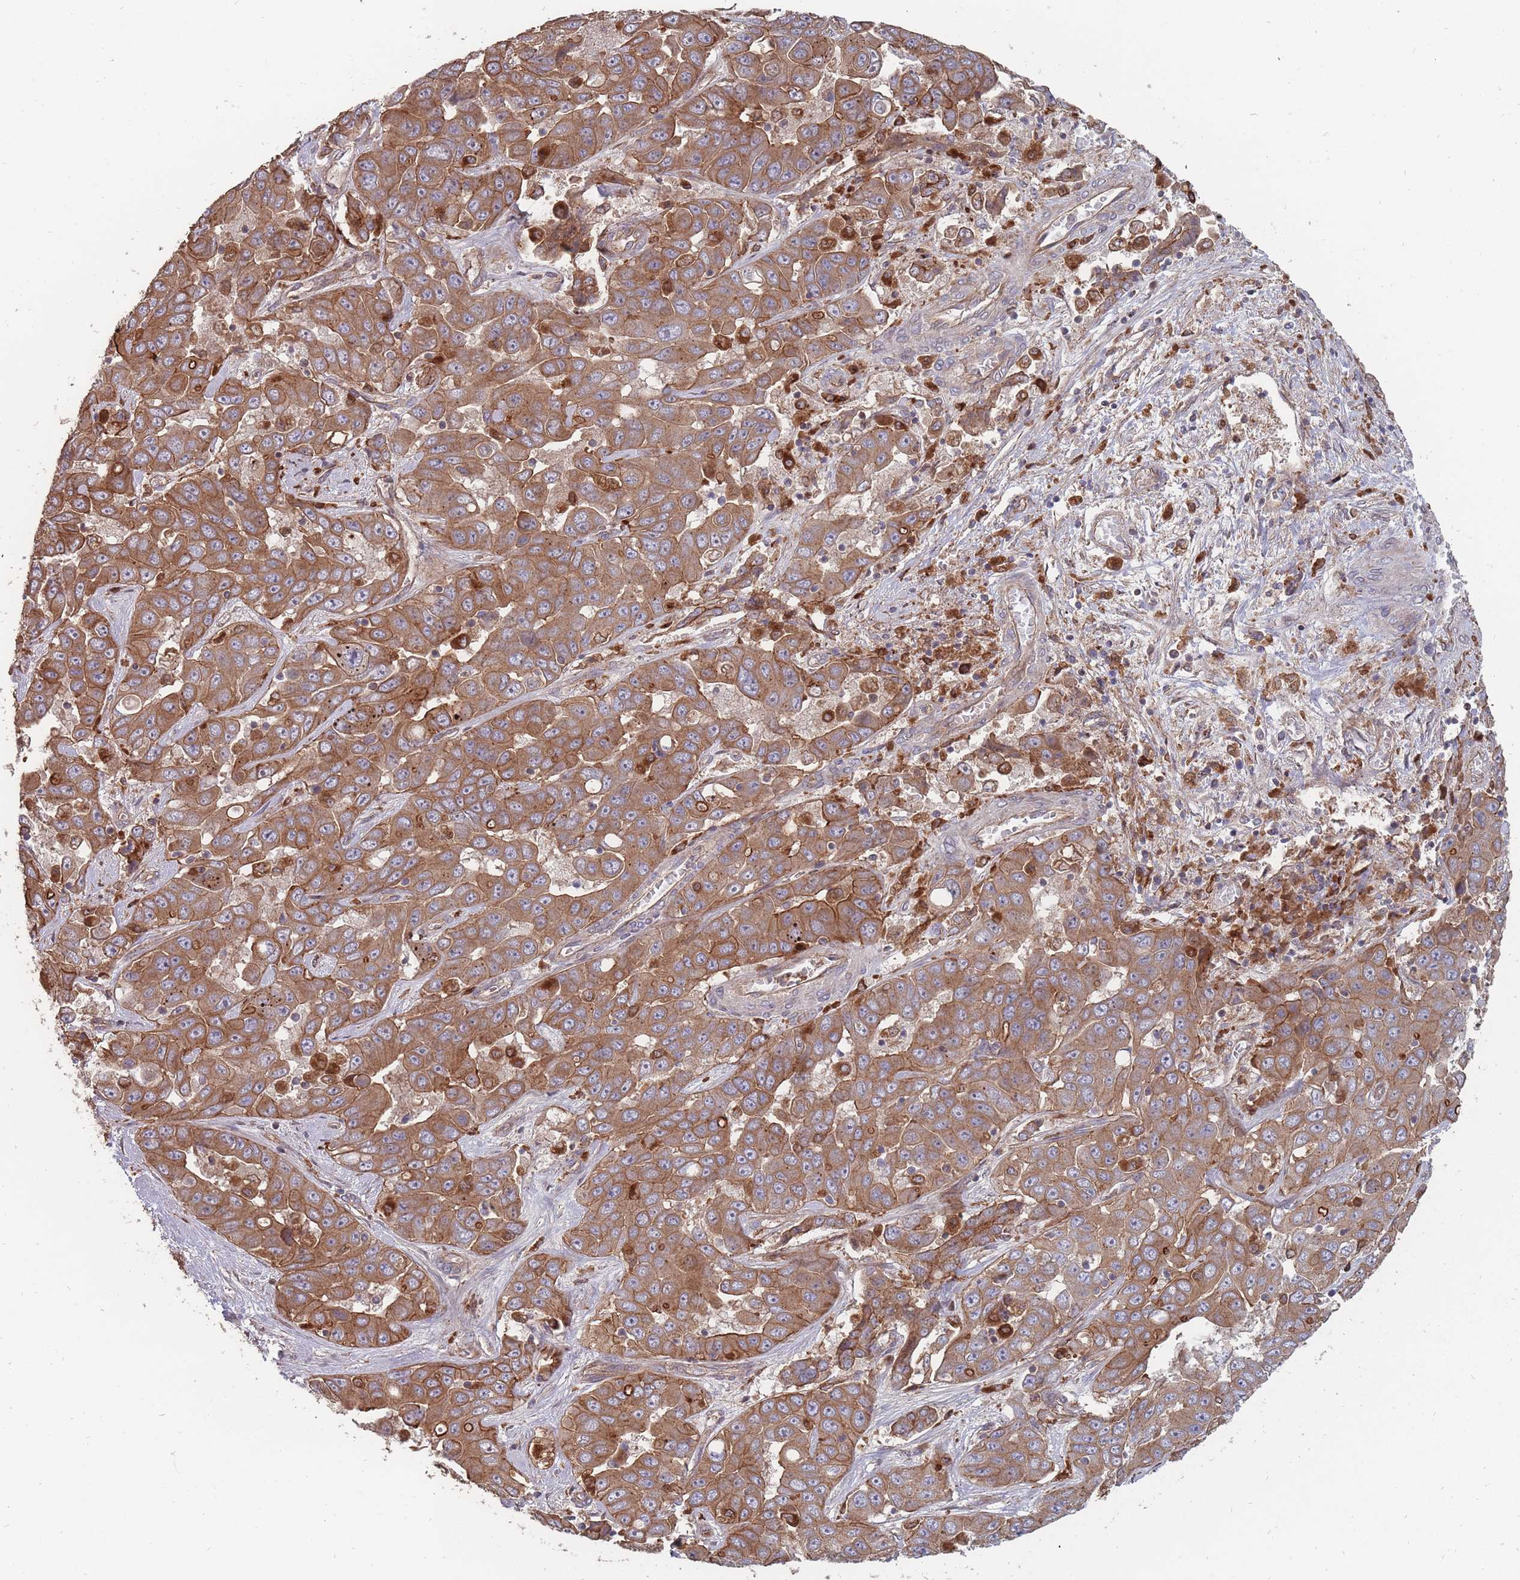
{"staining": {"intensity": "moderate", "quantity": ">75%", "location": "cytoplasmic/membranous"}, "tissue": "liver cancer", "cell_type": "Tumor cells", "image_type": "cancer", "snomed": [{"axis": "morphology", "description": "Cholangiocarcinoma"}, {"axis": "topography", "description": "Liver"}], "caption": "Immunohistochemical staining of human liver cancer (cholangiocarcinoma) demonstrates moderate cytoplasmic/membranous protein positivity in approximately >75% of tumor cells. The protein is shown in brown color, while the nuclei are stained blue.", "gene": "THSD7B", "patient": {"sex": "female", "age": 52}}